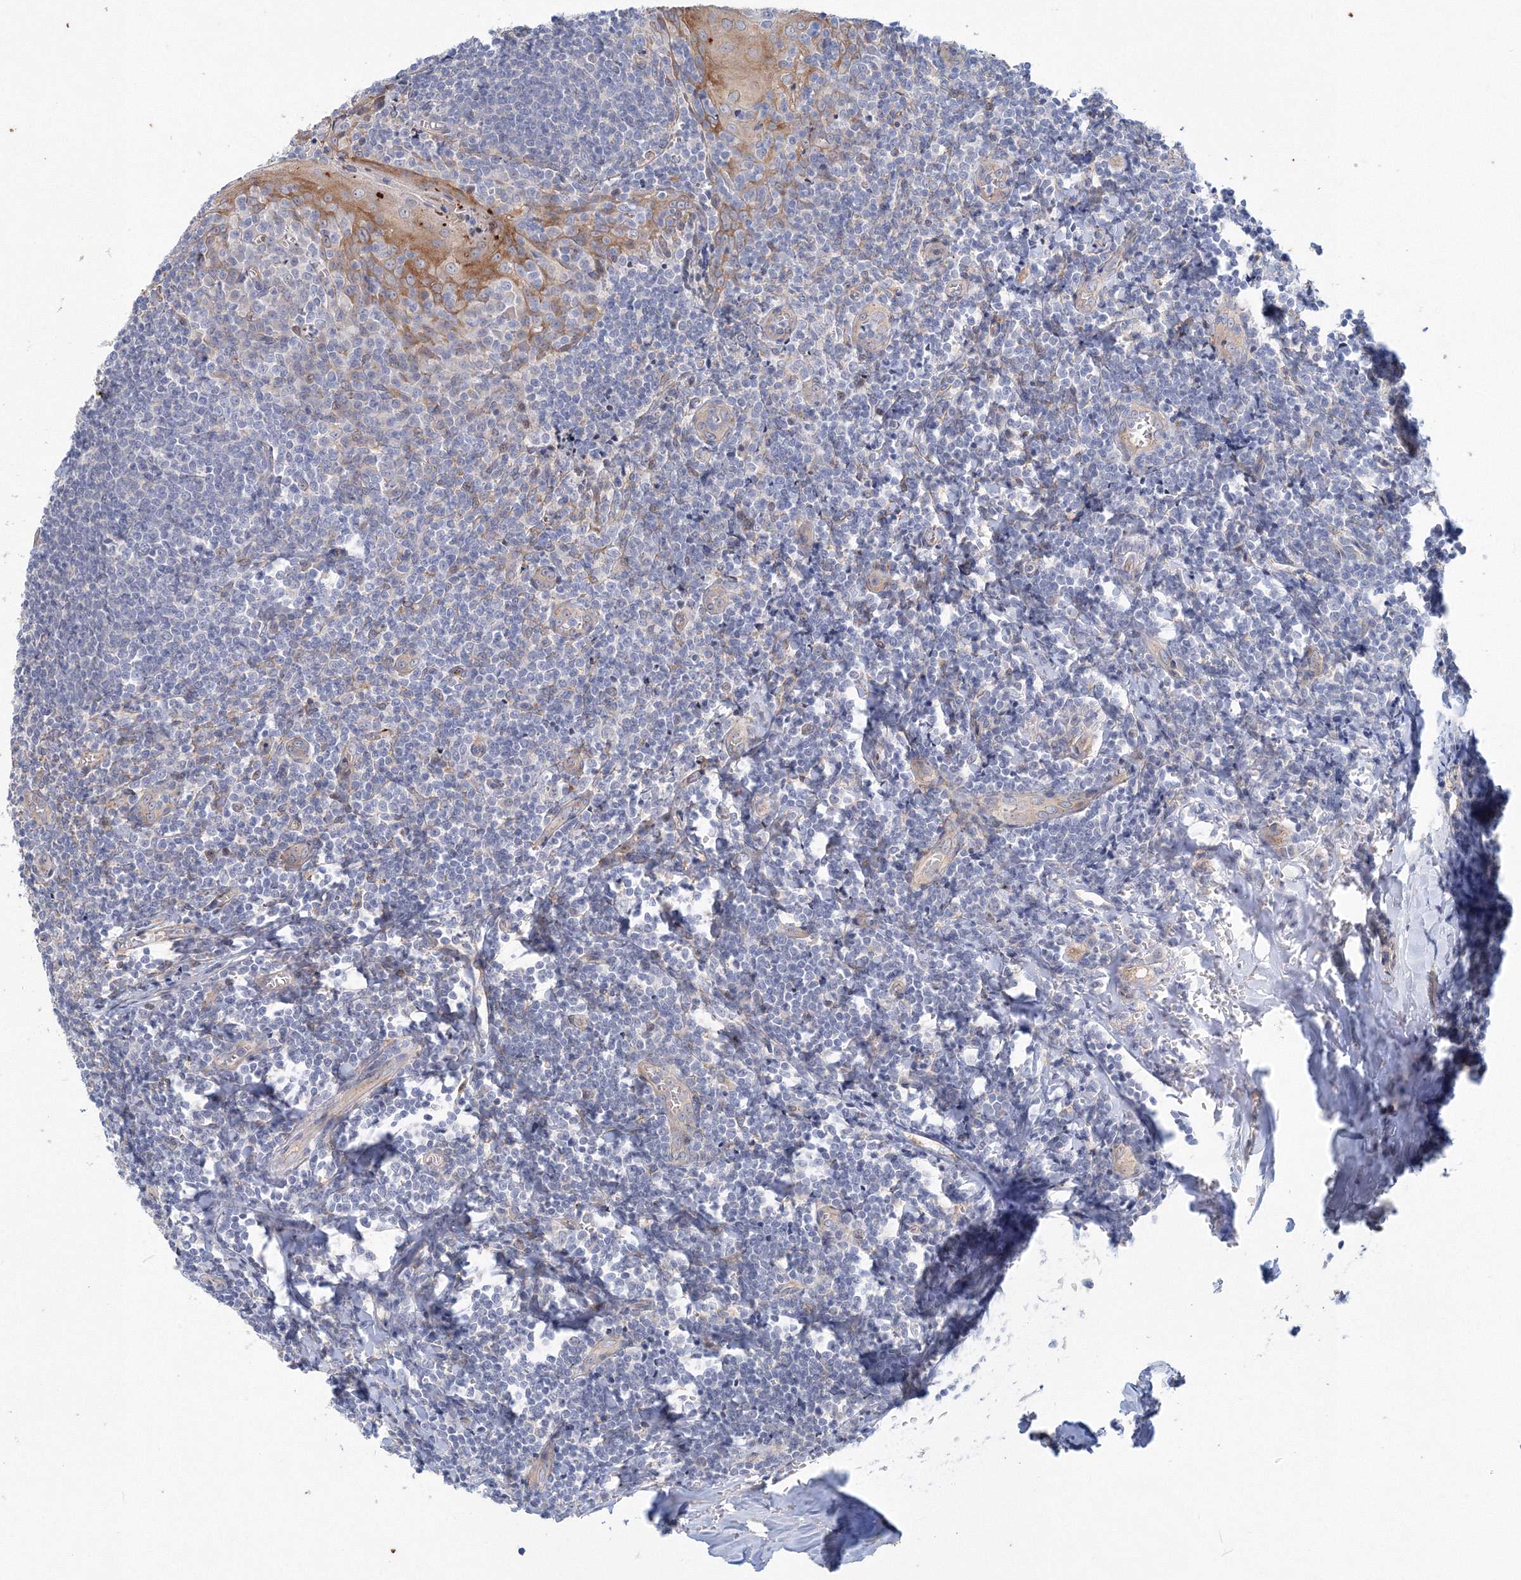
{"staining": {"intensity": "negative", "quantity": "none", "location": "none"}, "tissue": "tonsil", "cell_type": "Germinal center cells", "image_type": "normal", "snomed": [{"axis": "morphology", "description": "Normal tissue, NOS"}, {"axis": "topography", "description": "Tonsil"}], "caption": "The micrograph exhibits no staining of germinal center cells in normal tonsil. (IHC, brightfield microscopy, high magnification).", "gene": "TANC1", "patient": {"sex": "male", "age": 27}}